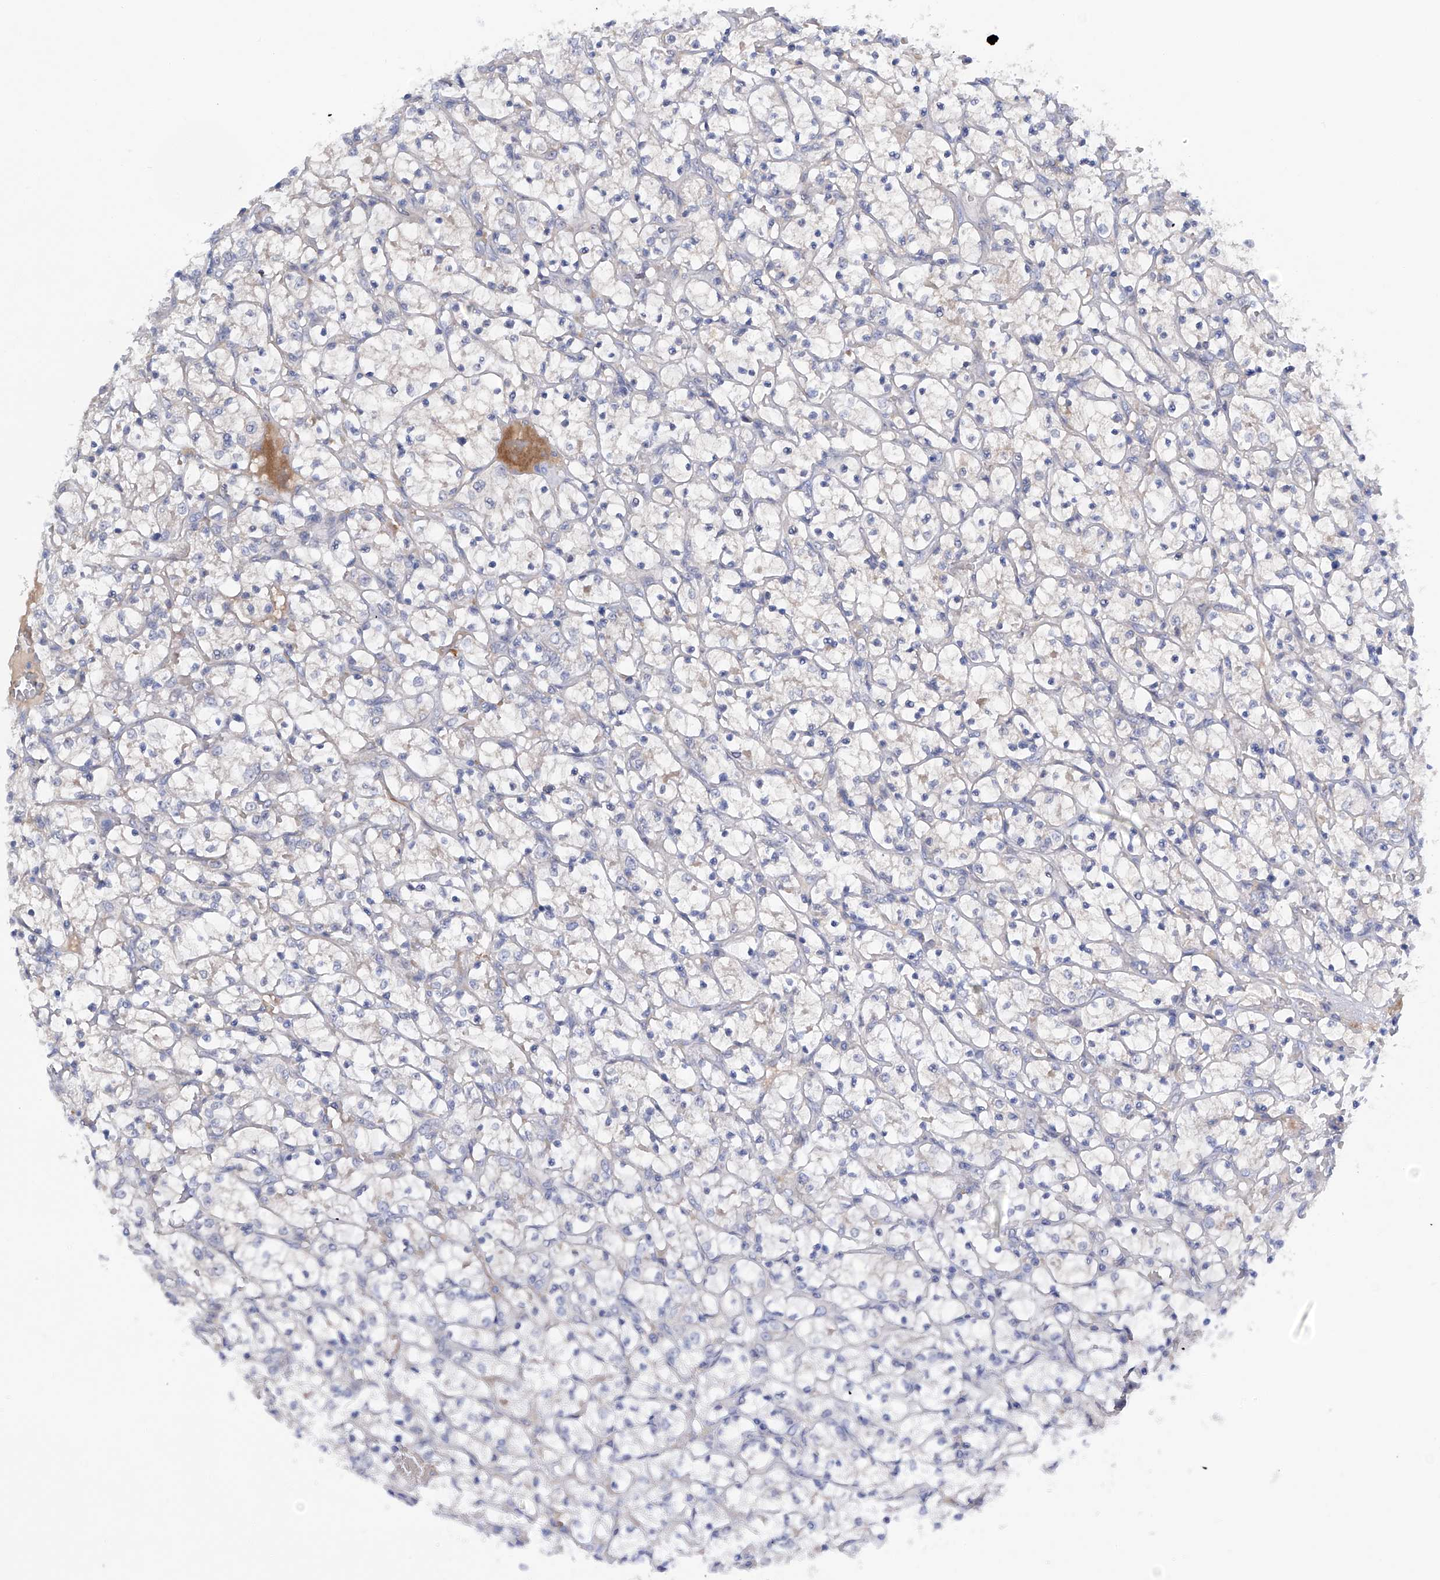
{"staining": {"intensity": "weak", "quantity": "<25%", "location": "cytoplasmic/membranous"}, "tissue": "renal cancer", "cell_type": "Tumor cells", "image_type": "cancer", "snomed": [{"axis": "morphology", "description": "Adenocarcinoma, NOS"}, {"axis": "topography", "description": "Kidney"}], "caption": "Tumor cells show no significant positivity in renal cancer.", "gene": "PGM3", "patient": {"sex": "female", "age": 69}}